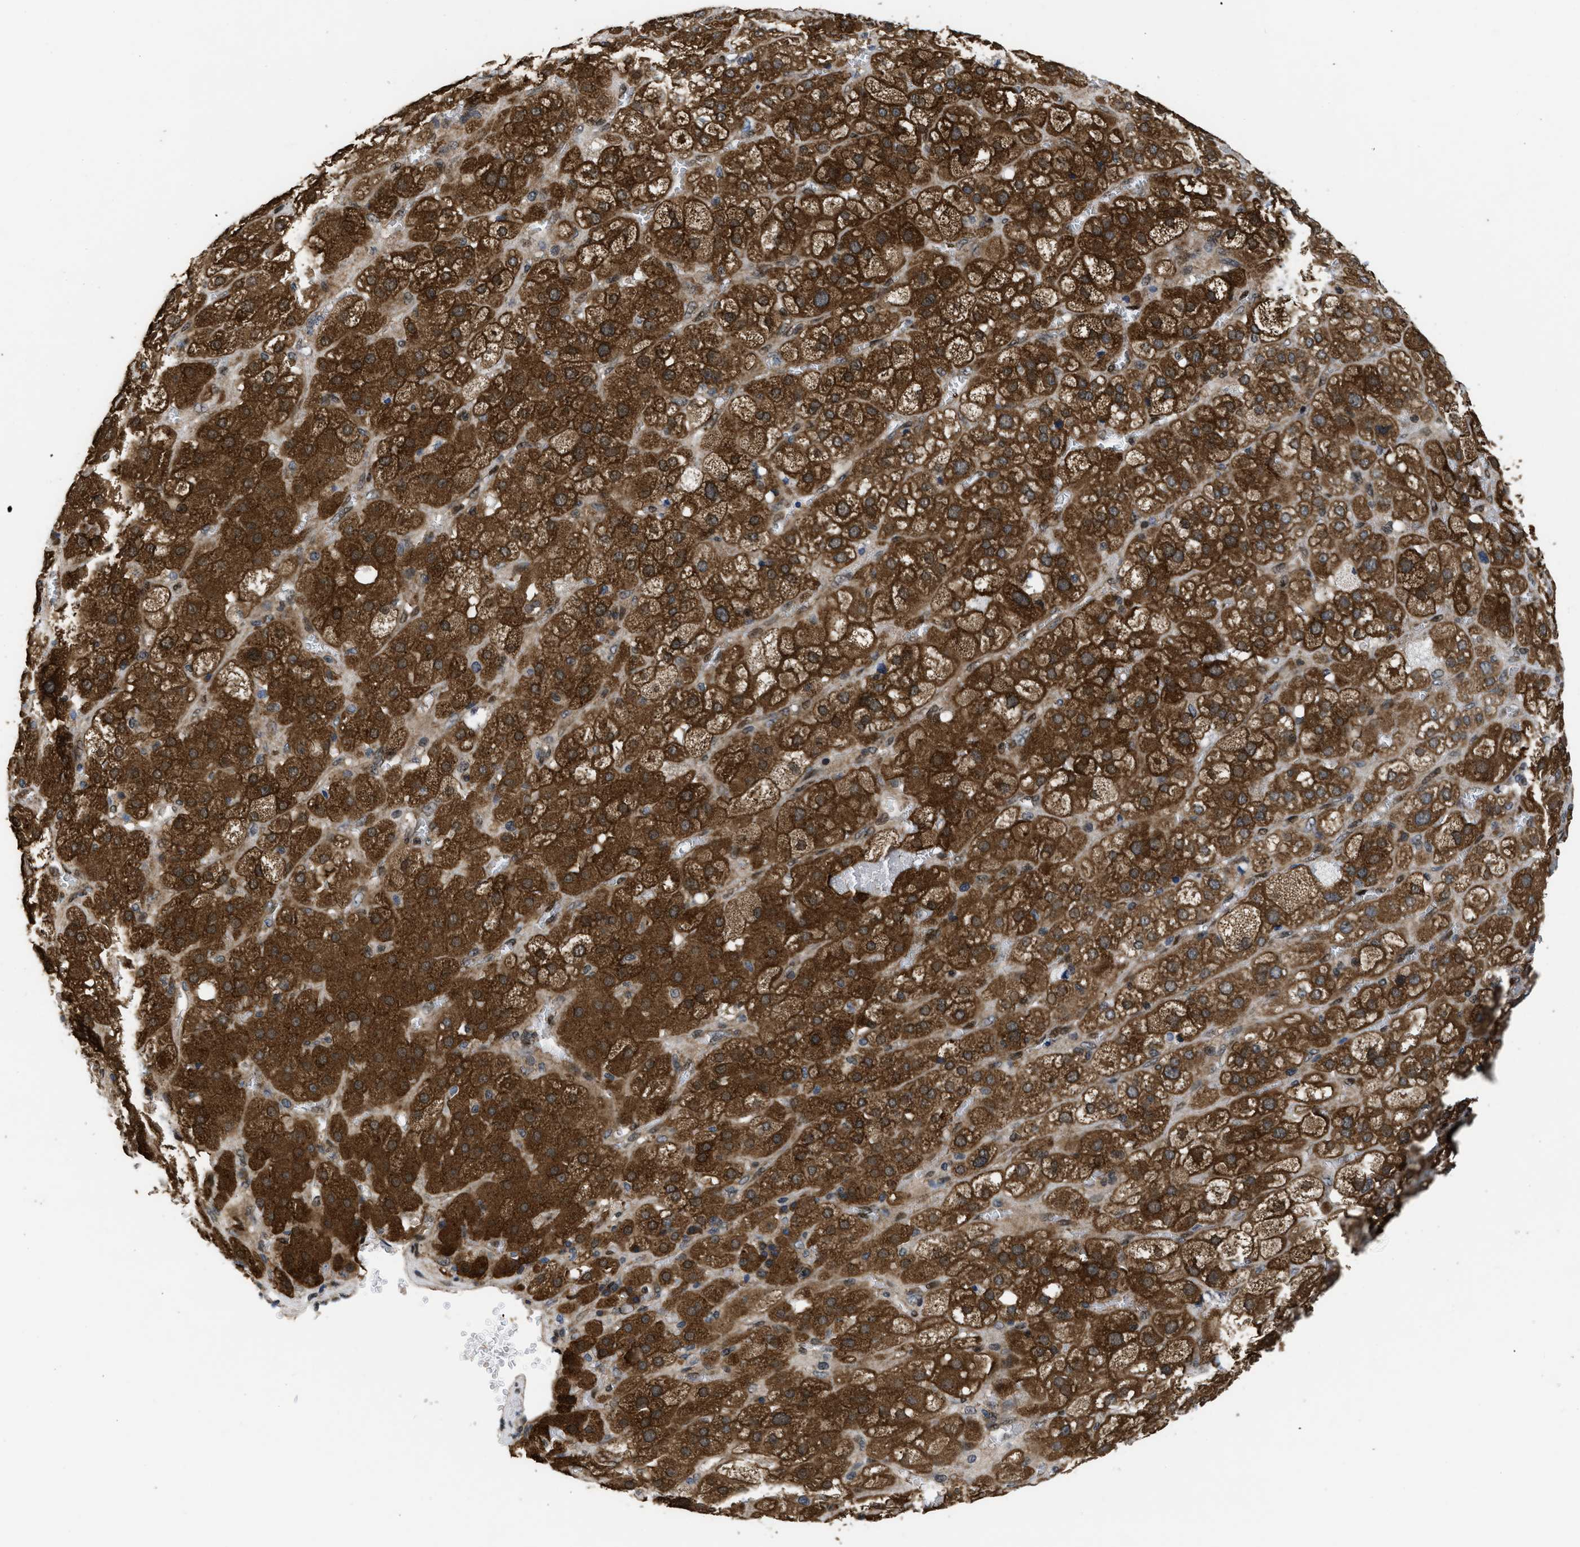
{"staining": {"intensity": "strong", "quantity": ">75%", "location": "cytoplasmic/membranous"}, "tissue": "adrenal gland", "cell_type": "Glandular cells", "image_type": "normal", "snomed": [{"axis": "morphology", "description": "Normal tissue, NOS"}, {"axis": "topography", "description": "Adrenal gland"}], "caption": "The image exhibits immunohistochemical staining of normal adrenal gland. There is strong cytoplasmic/membranous positivity is identified in about >75% of glandular cells. (Brightfield microscopy of DAB IHC at high magnification).", "gene": "PPP2CB", "patient": {"sex": "female", "age": 47}}